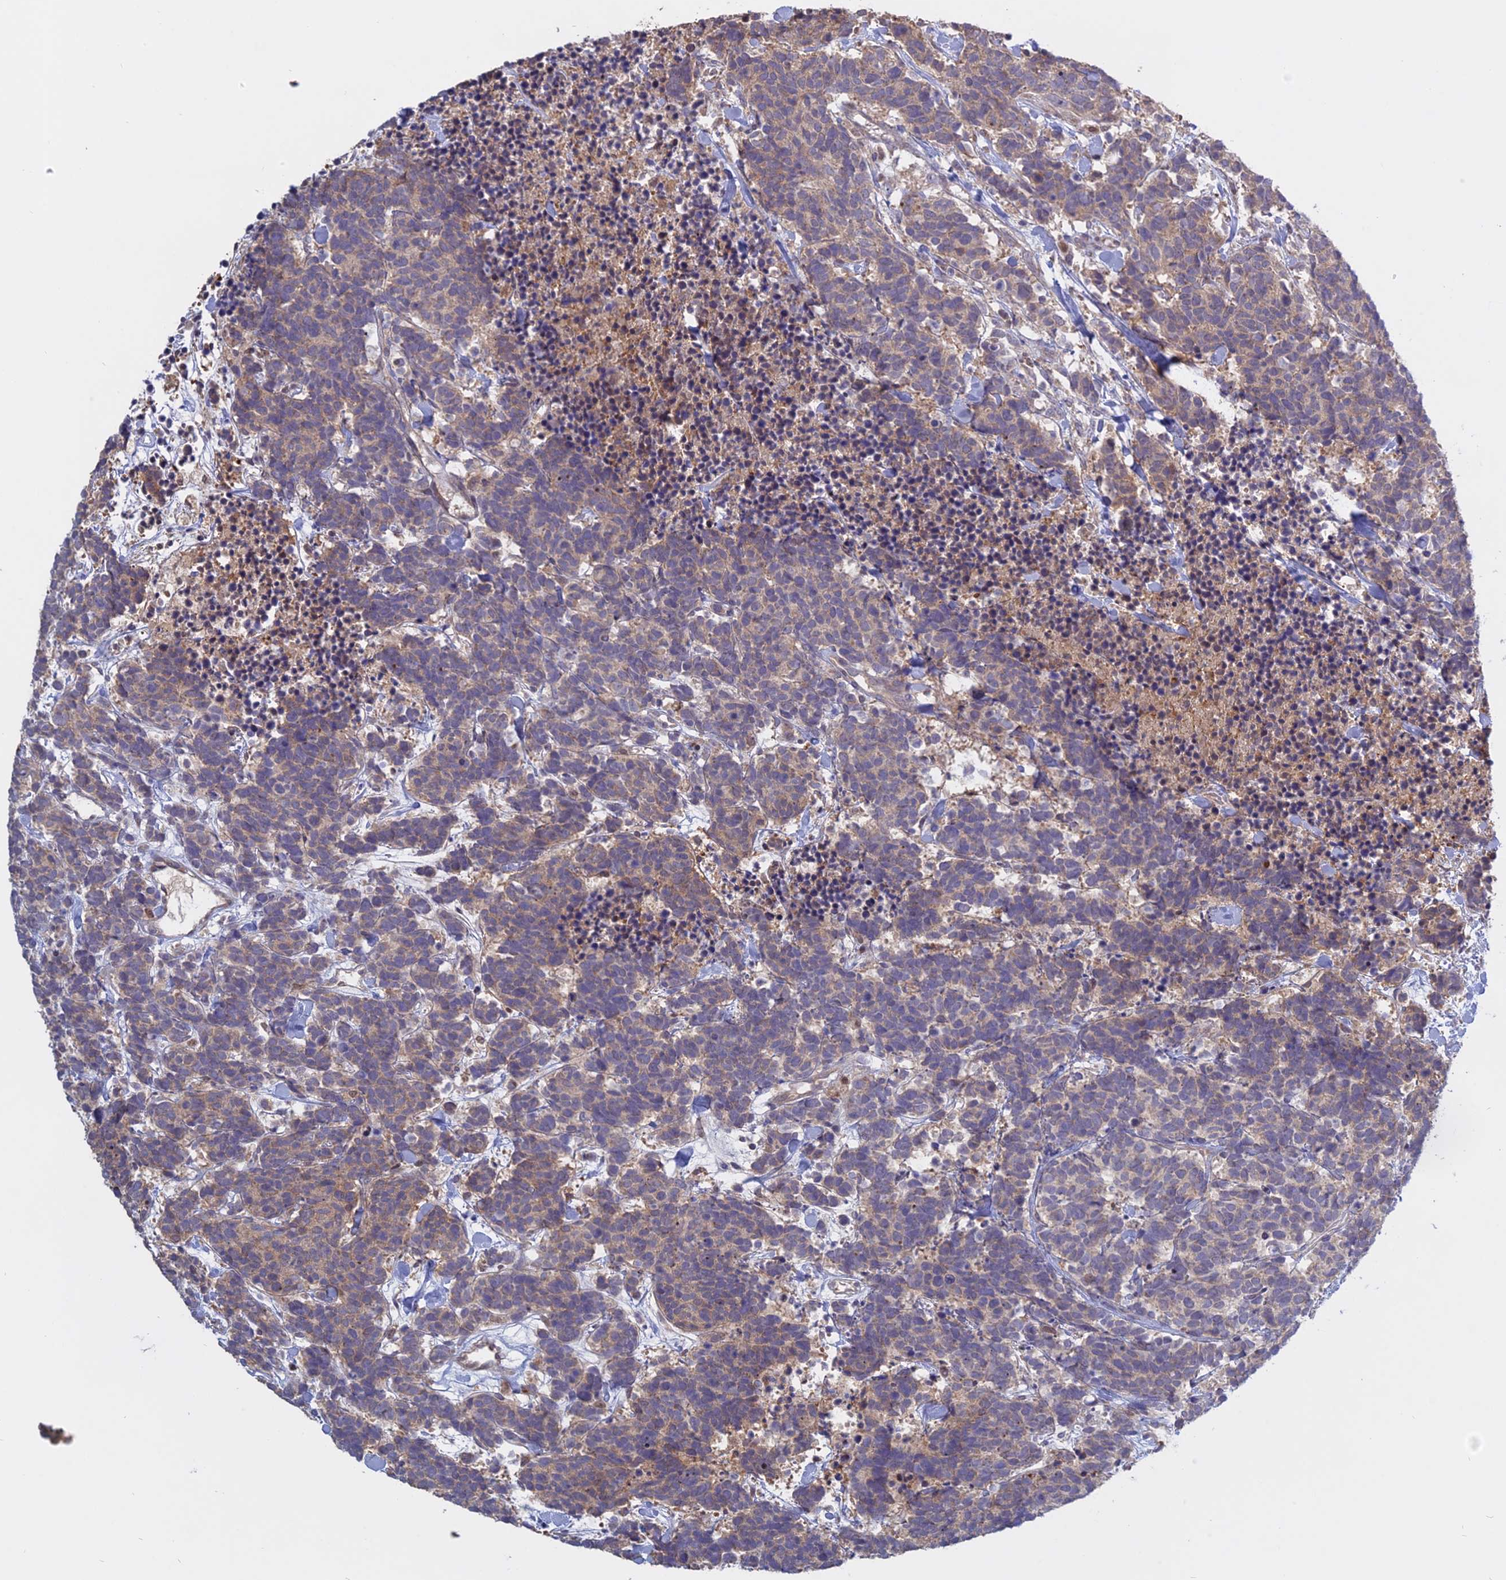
{"staining": {"intensity": "weak", "quantity": "25%-75%", "location": "cytoplasmic/membranous"}, "tissue": "carcinoid", "cell_type": "Tumor cells", "image_type": "cancer", "snomed": [{"axis": "morphology", "description": "Carcinoma, NOS"}, {"axis": "morphology", "description": "Carcinoid, malignant, NOS"}, {"axis": "topography", "description": "Prostate"}], "caption": "Weak cytoplasmic/membranous protein staining is appreciated in approximately 25%-75% of tumor cells in carcinoid. (Stains: DAB (3,3'-diaminobenzidine) in brown, nuclei in blue, Microscopy: brightfield microscopy at high magnification).", "gene": "TMEM208", "patient": {"sex": "male", "age": 57}}